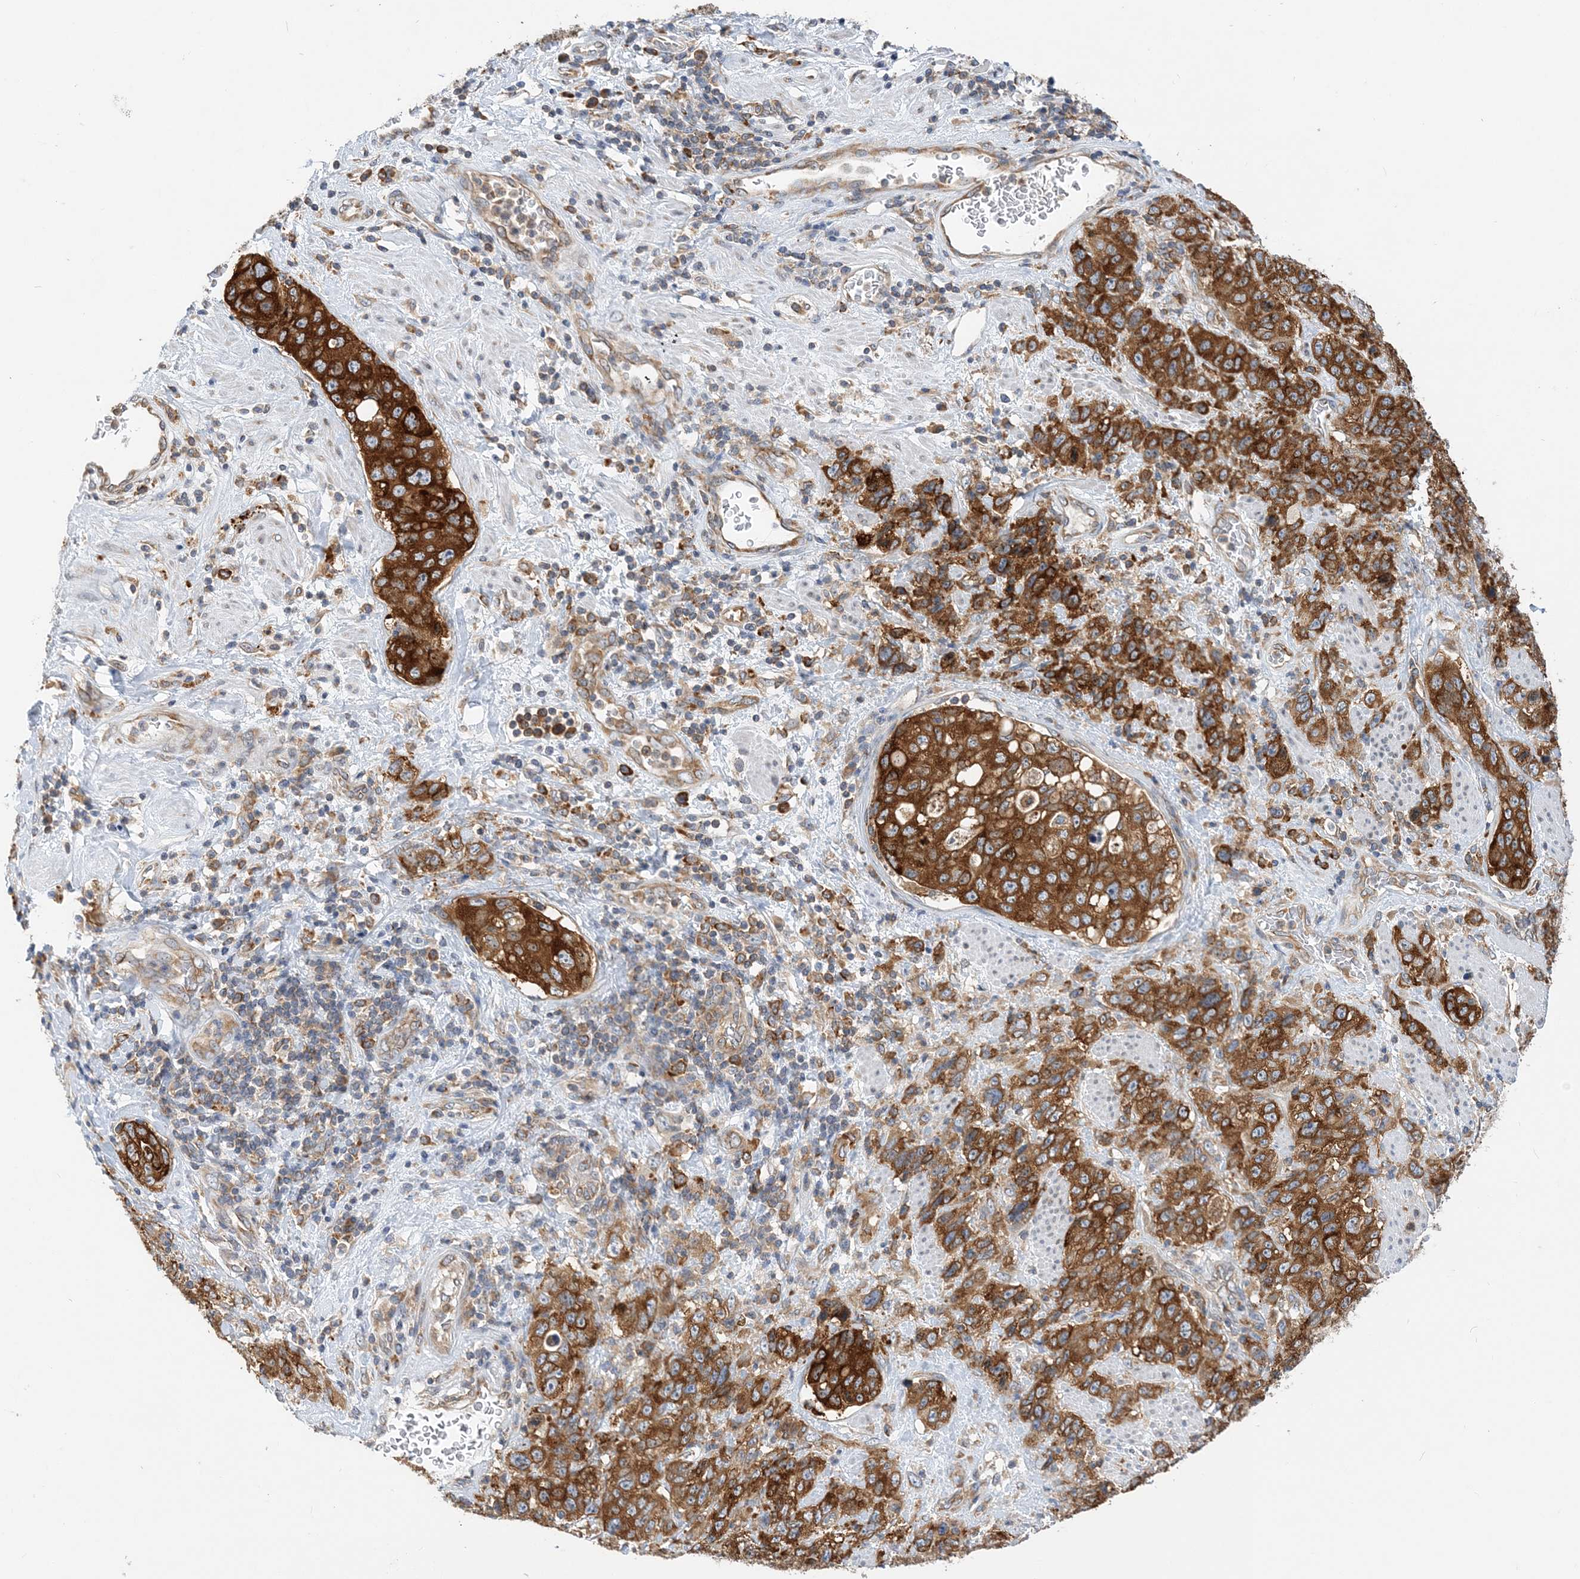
{"staining": {"intensity": "strong", "quantity": ">75%", "location": "cytoplasmic/membranous"}, "tissue": "stomach cancer", "cell_type": "Tumor cells", "image_type": "cancer", "snomed": [{"axis": "morphology", "description": "Adenocarcinoma, NOS"}, {"axis": "topography", "description": "Stomach"}], "caption": "Protein expression analysis of human stomach cancer (adenocarcinoma) reveals strong cytoplasmic/membranous staining in about >75% of tumor cells.", "gene": "LARP4B", "patient": {"sex": "male", "age": 48}}